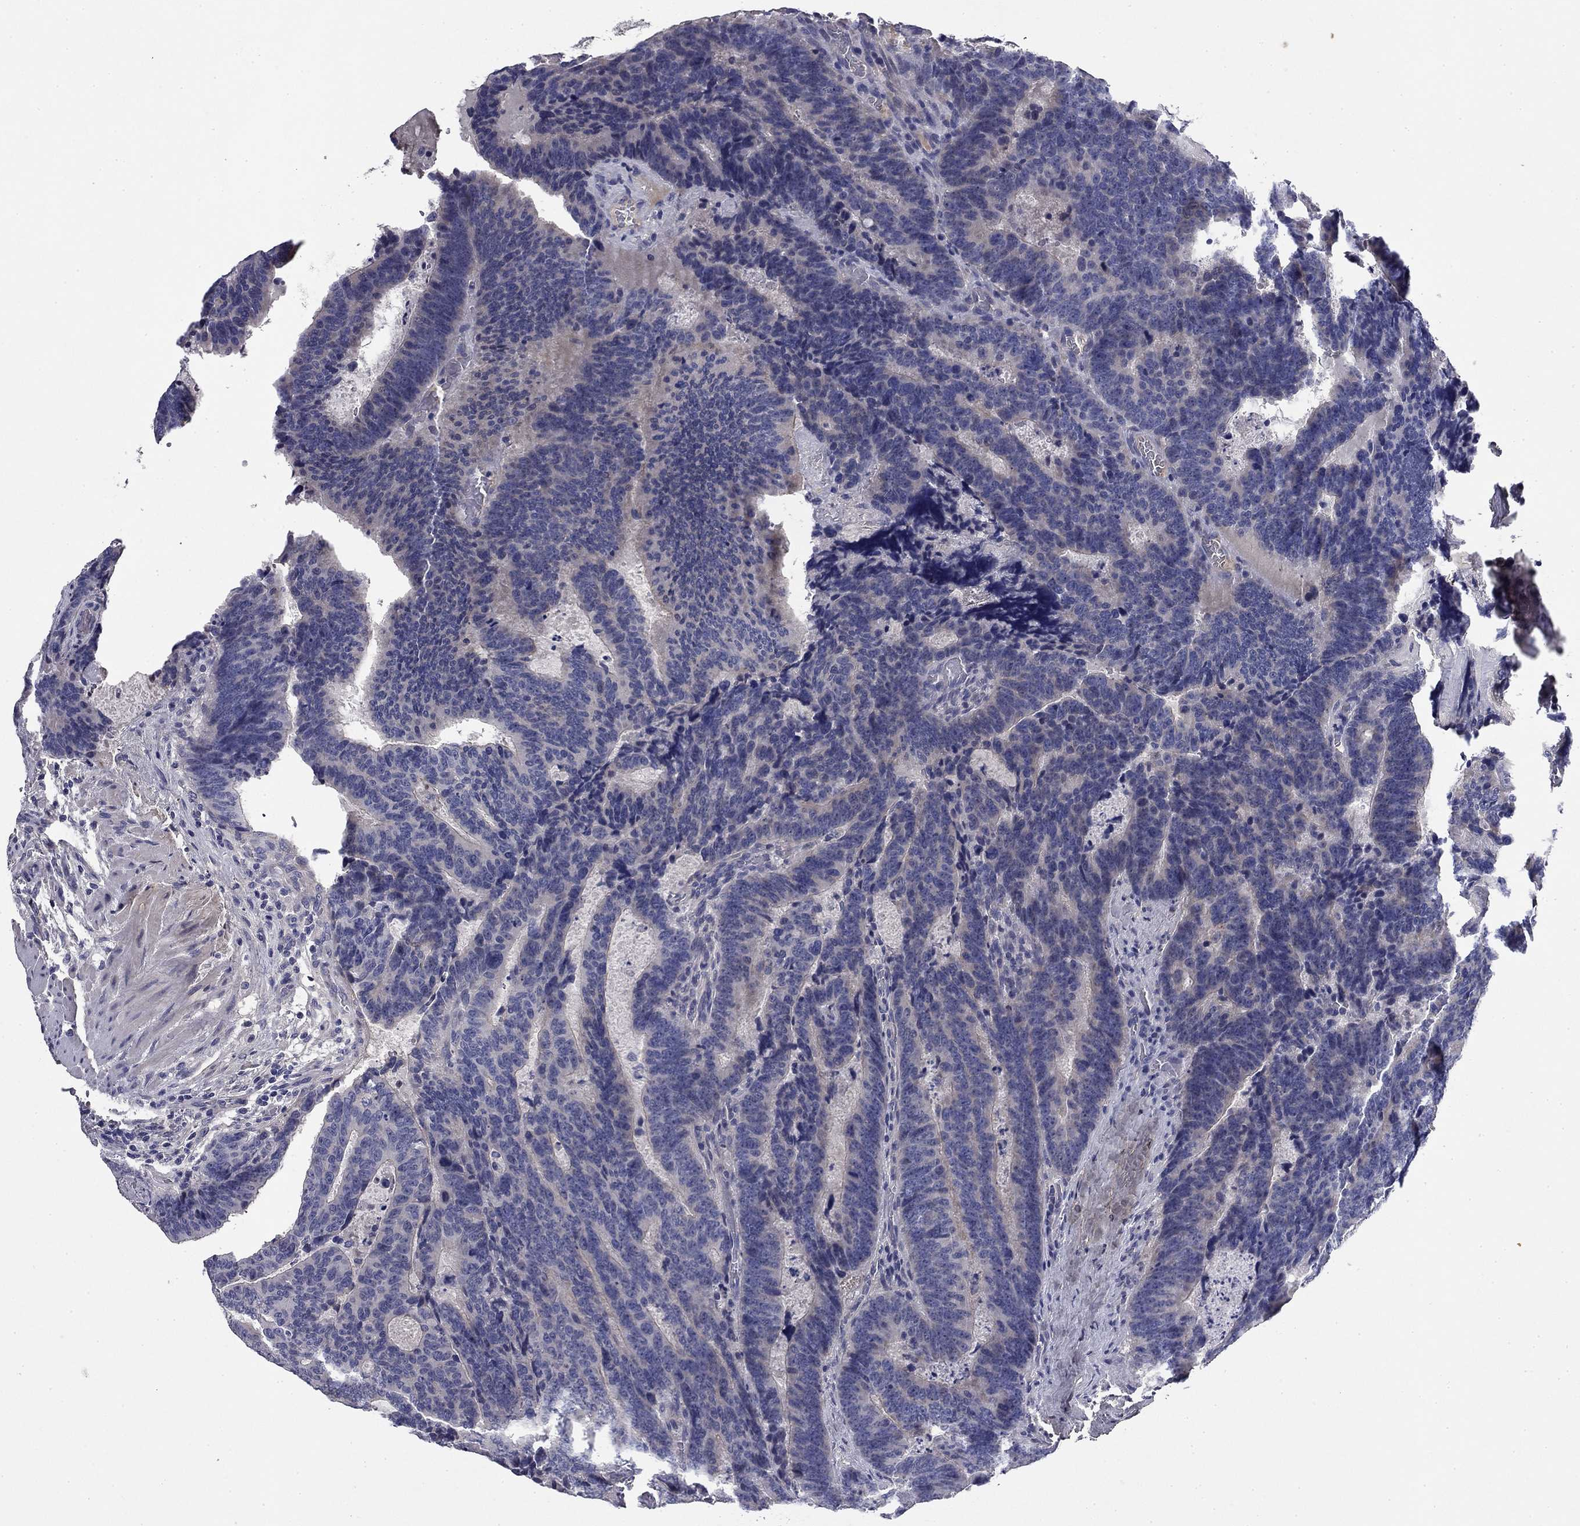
{"staining": {"intensity": "negative", "quantity": "none", "location": "none"}, "tissue": "colorectal cancer", "cell_type": "Tumor cells", "image_type": "cancer", "snomed": [{"axis": "morphology", "description": "Adenocarcinoma, NOS"}, {"axis": "topography", "description": "Colon"}], "caption": "Colorectal adenocarcinoma stained for a protein using IHC reveals no expression tumor cells.", "gene": "COL2A1", "patient": {"sex": "female", "age": 82}}